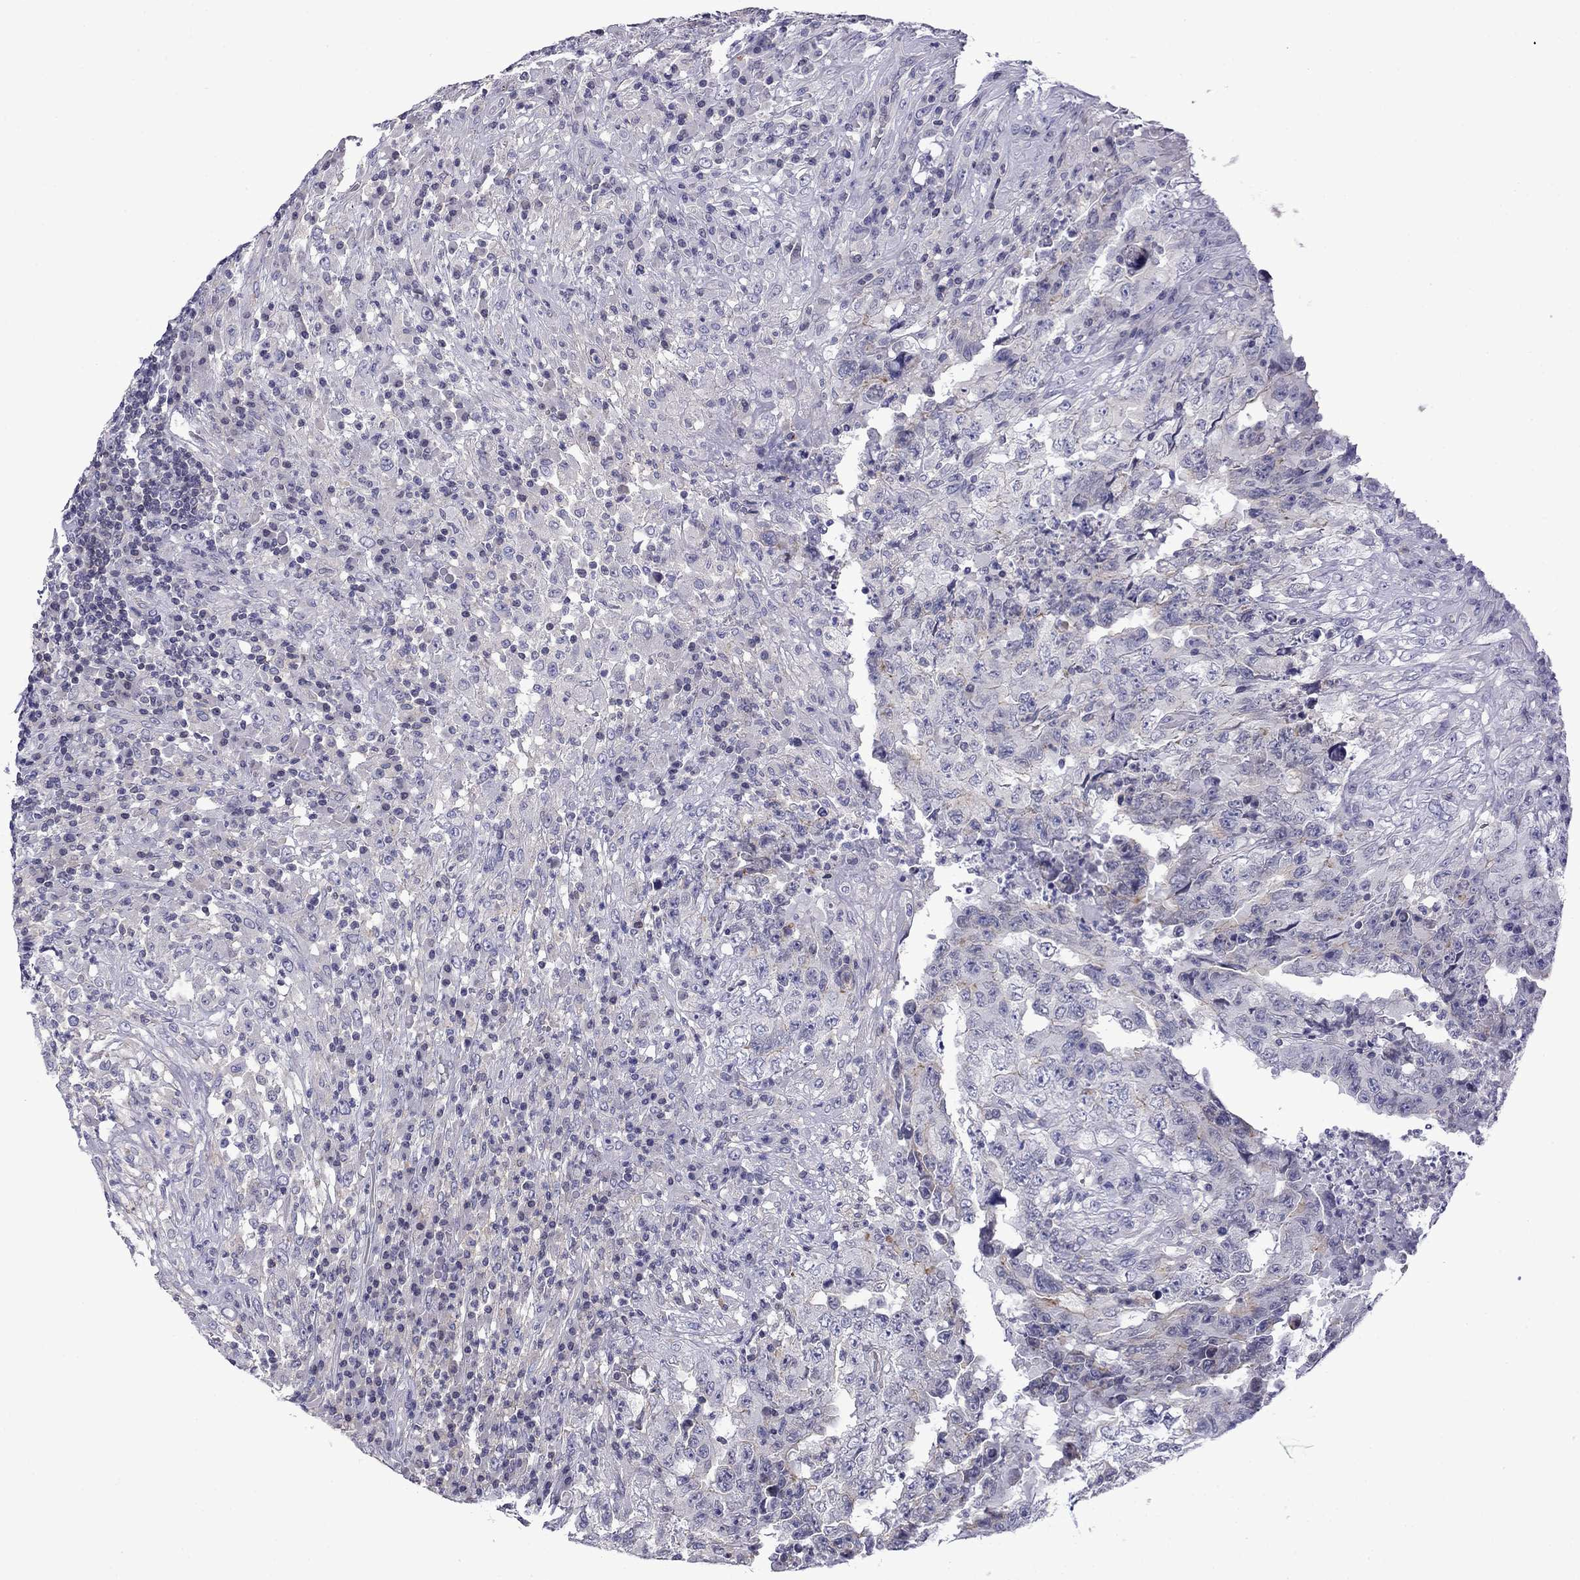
{"staining": {"intensity": "negative", "quantity": "none", "location": "none"}, "tissue": "testis cancer", "cell_type": "Tumor cells", "image_type": "cancer", "snomed": [{"axis": "morphology", "description": "Necrosis, NOS"}, {"axis": "morphology", "description": "Carcinoma, Embryonal, NOS"}, {"axis": "topography", "description": "Testis"}], "caption": "Immunohistochemistry (IHC) micrograph of human testis cancer (embryonal carcinoma) stained for a protein (brown), which demonstrates no positivity in tumor cells.", "gene": "PRR18", "patient": {"sex": "male", "age": 19}}